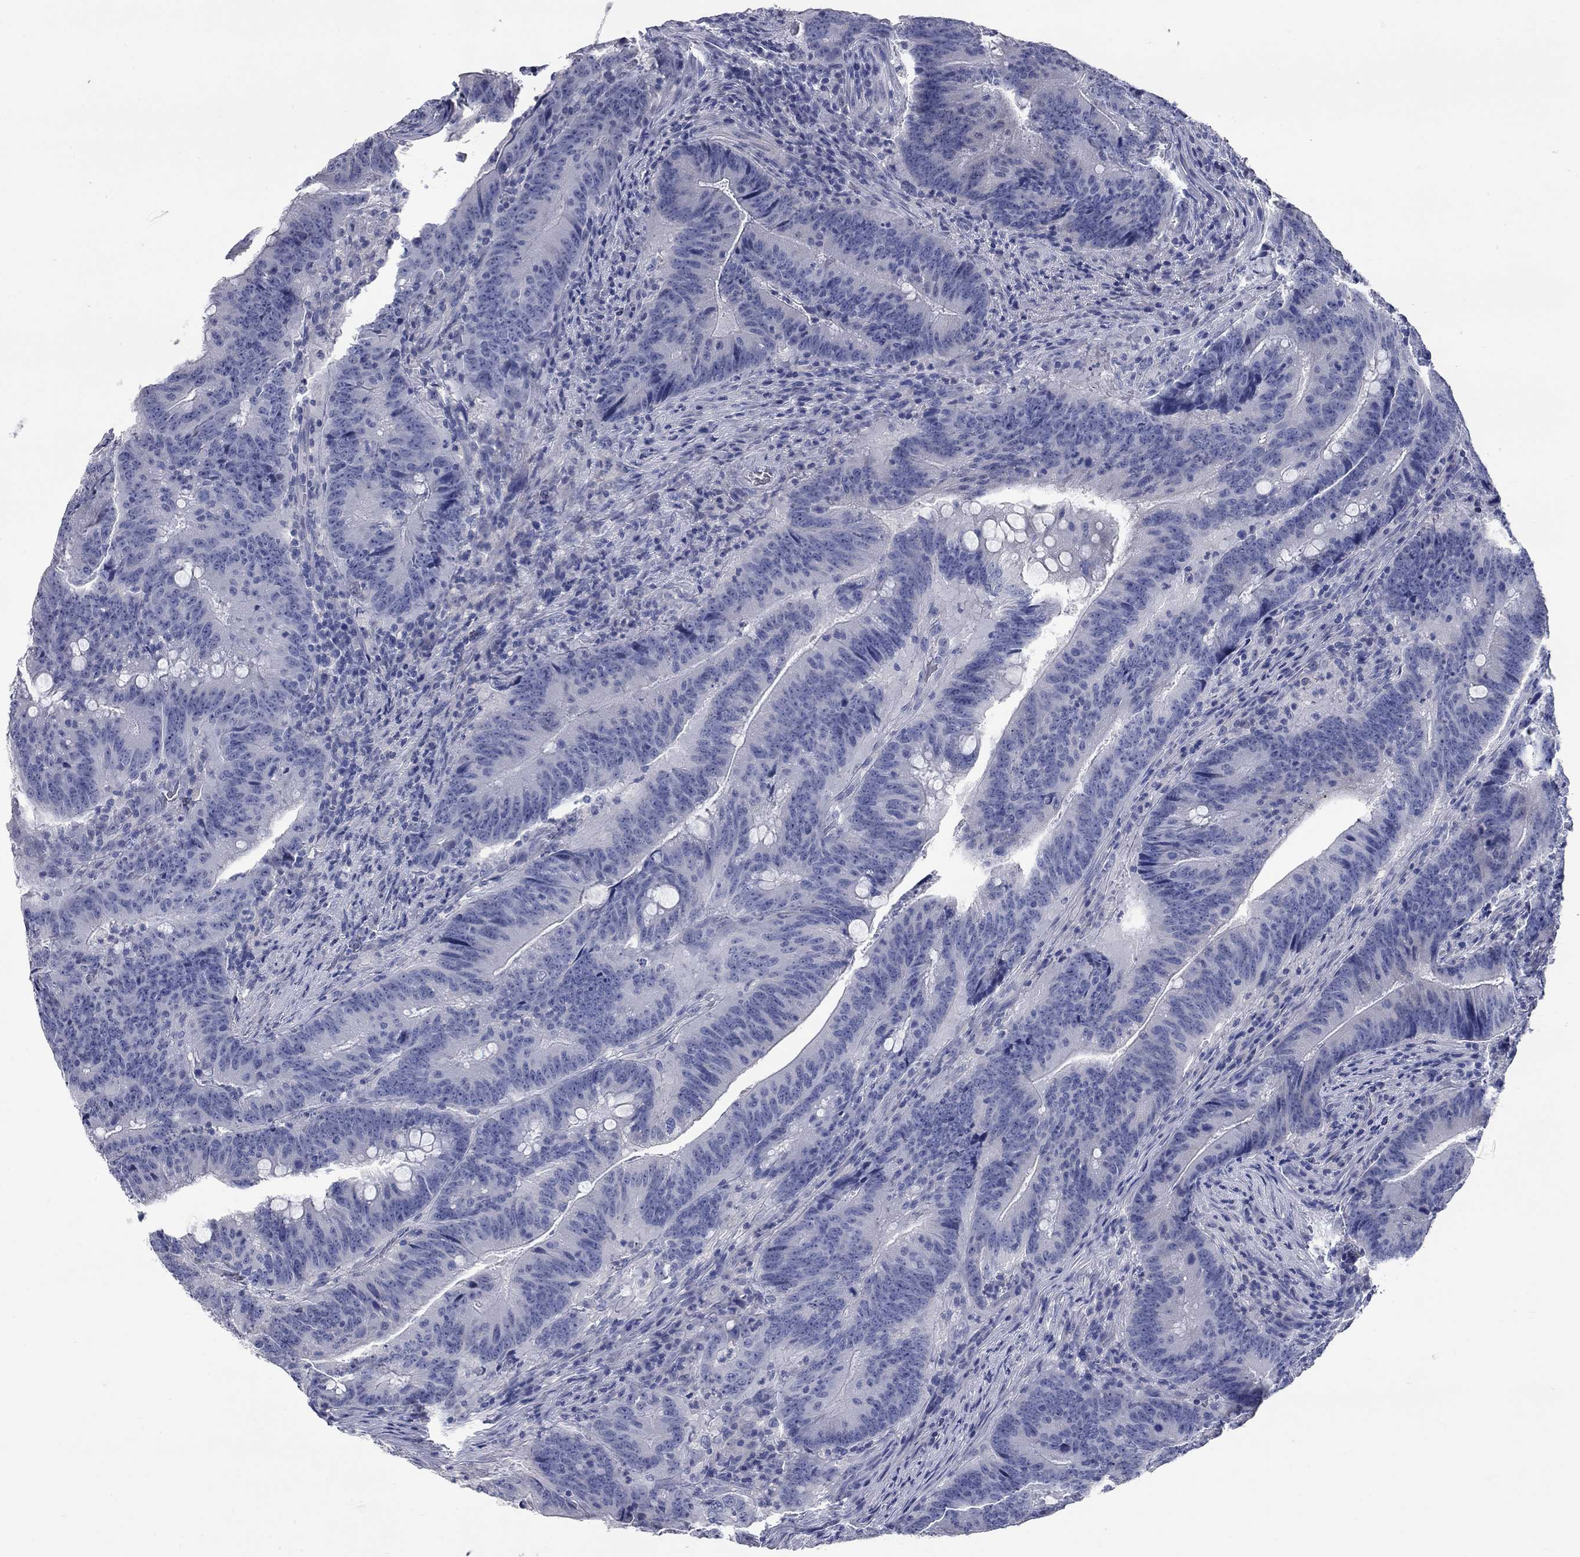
{"staining": {"intensity": "negative", "quantity": "none", "location": "none"}, "tissue": "colorectal cancer", "cell_type": "Tumor cells", "image_type": "cancer", "snomed": [{"axis": "morphology", "description": "Adenocarcinoma, NOS"}, {"axis": "topography", "description": "Colon"}], "caption": "Immunohistochemistry micrograph of neoplastic tissue: colorectal cancer (adenocarcinoma) stained with DAB (3,3'-diaminobenzidine) reveals no significant protein expression in tumor cells.", "gene": "SYT12", "patient": {"sex": "female", "age": 87}}